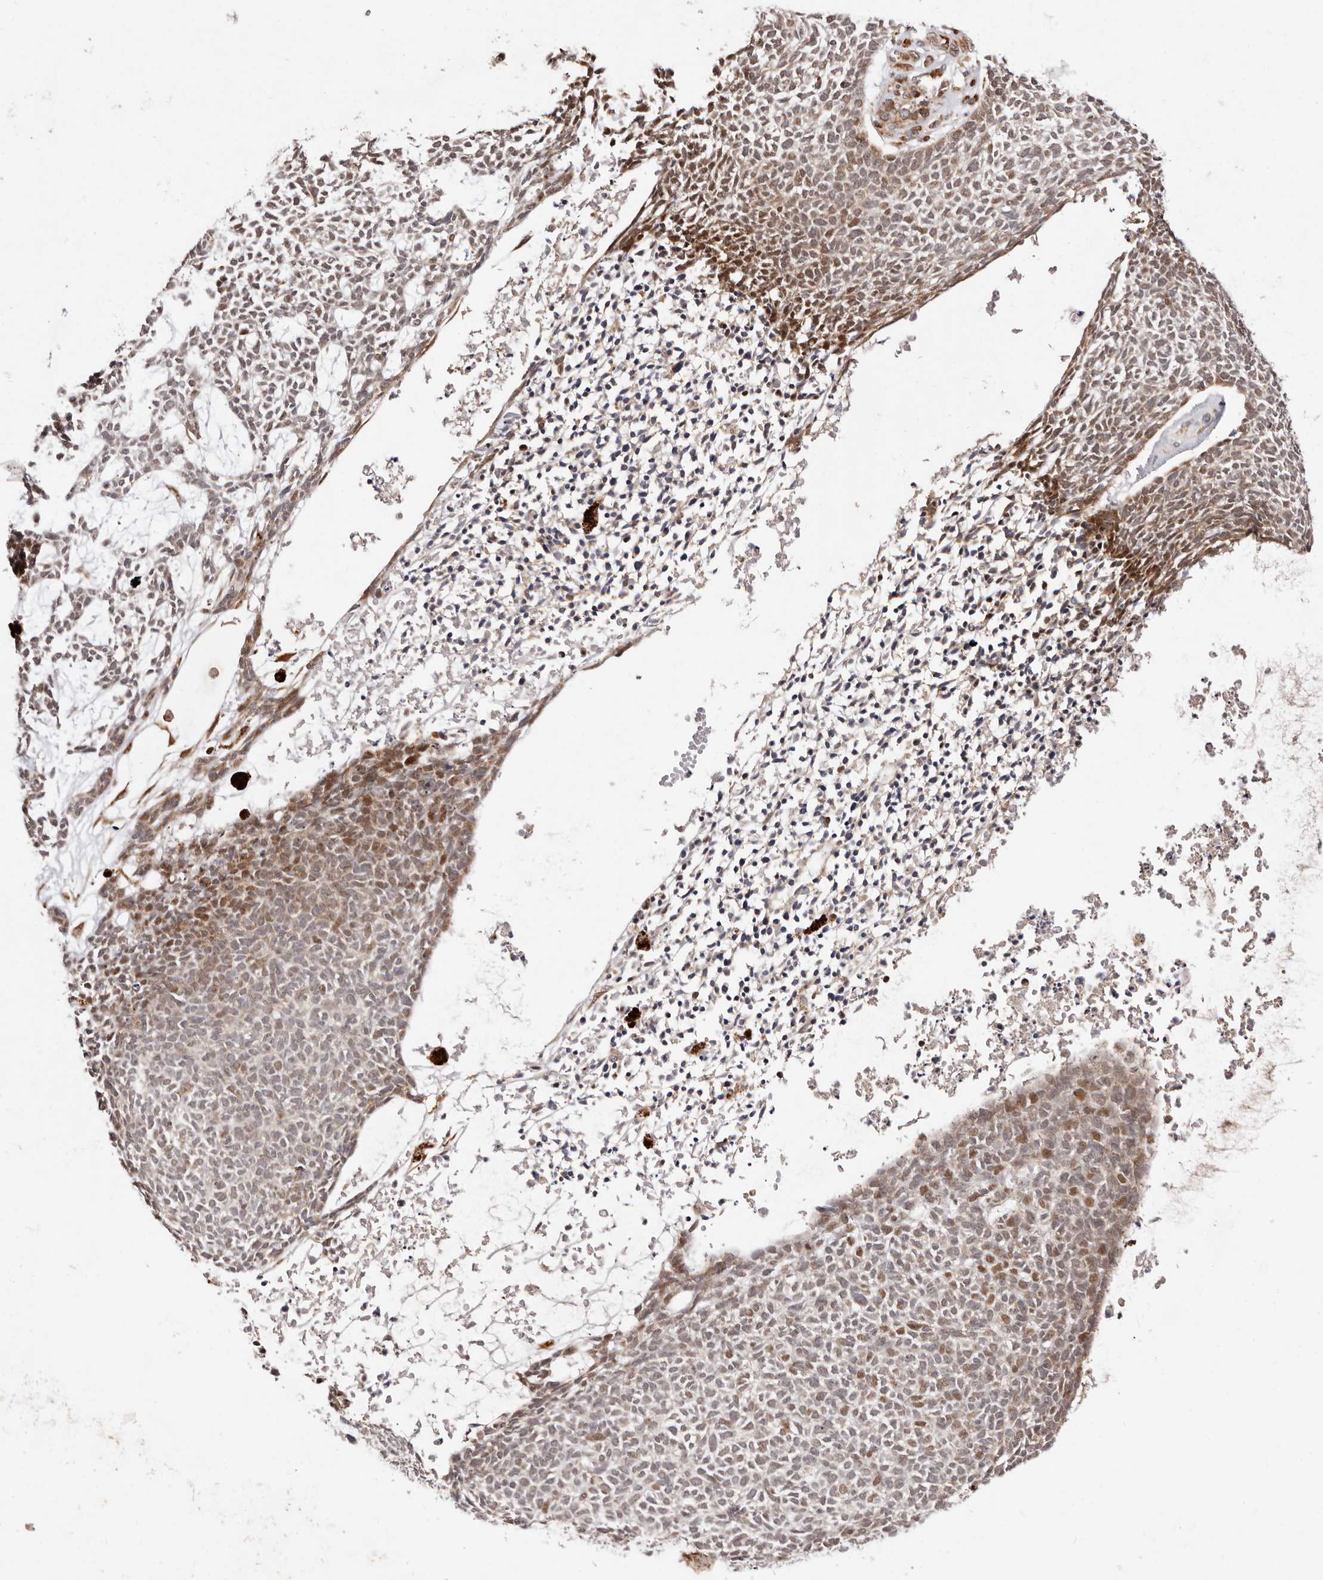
{"staining": {"intensity": "moderate", "quantity": "25%-75%", "location": "nuclear"}, "tissue": "skin cancer", "cell_type": "Tumor cells", "image_type": "cancer", "snomed": [{"axis": "morphology", "description": "Basal cell carcinoma"}, {"axis": "topography", "description": "Skin"}], "caption": "The histopathology image reveals staining of skin cancer, revealing moderate nuclear protein expression (brown color) within tumor cells. (DAB (3,3'-diaminobenzidine) IHC, brown staining for protein, blue staining for nuclei).", "gene": "BCL2L15", "patient": {"sex": "female", "age": 84}}